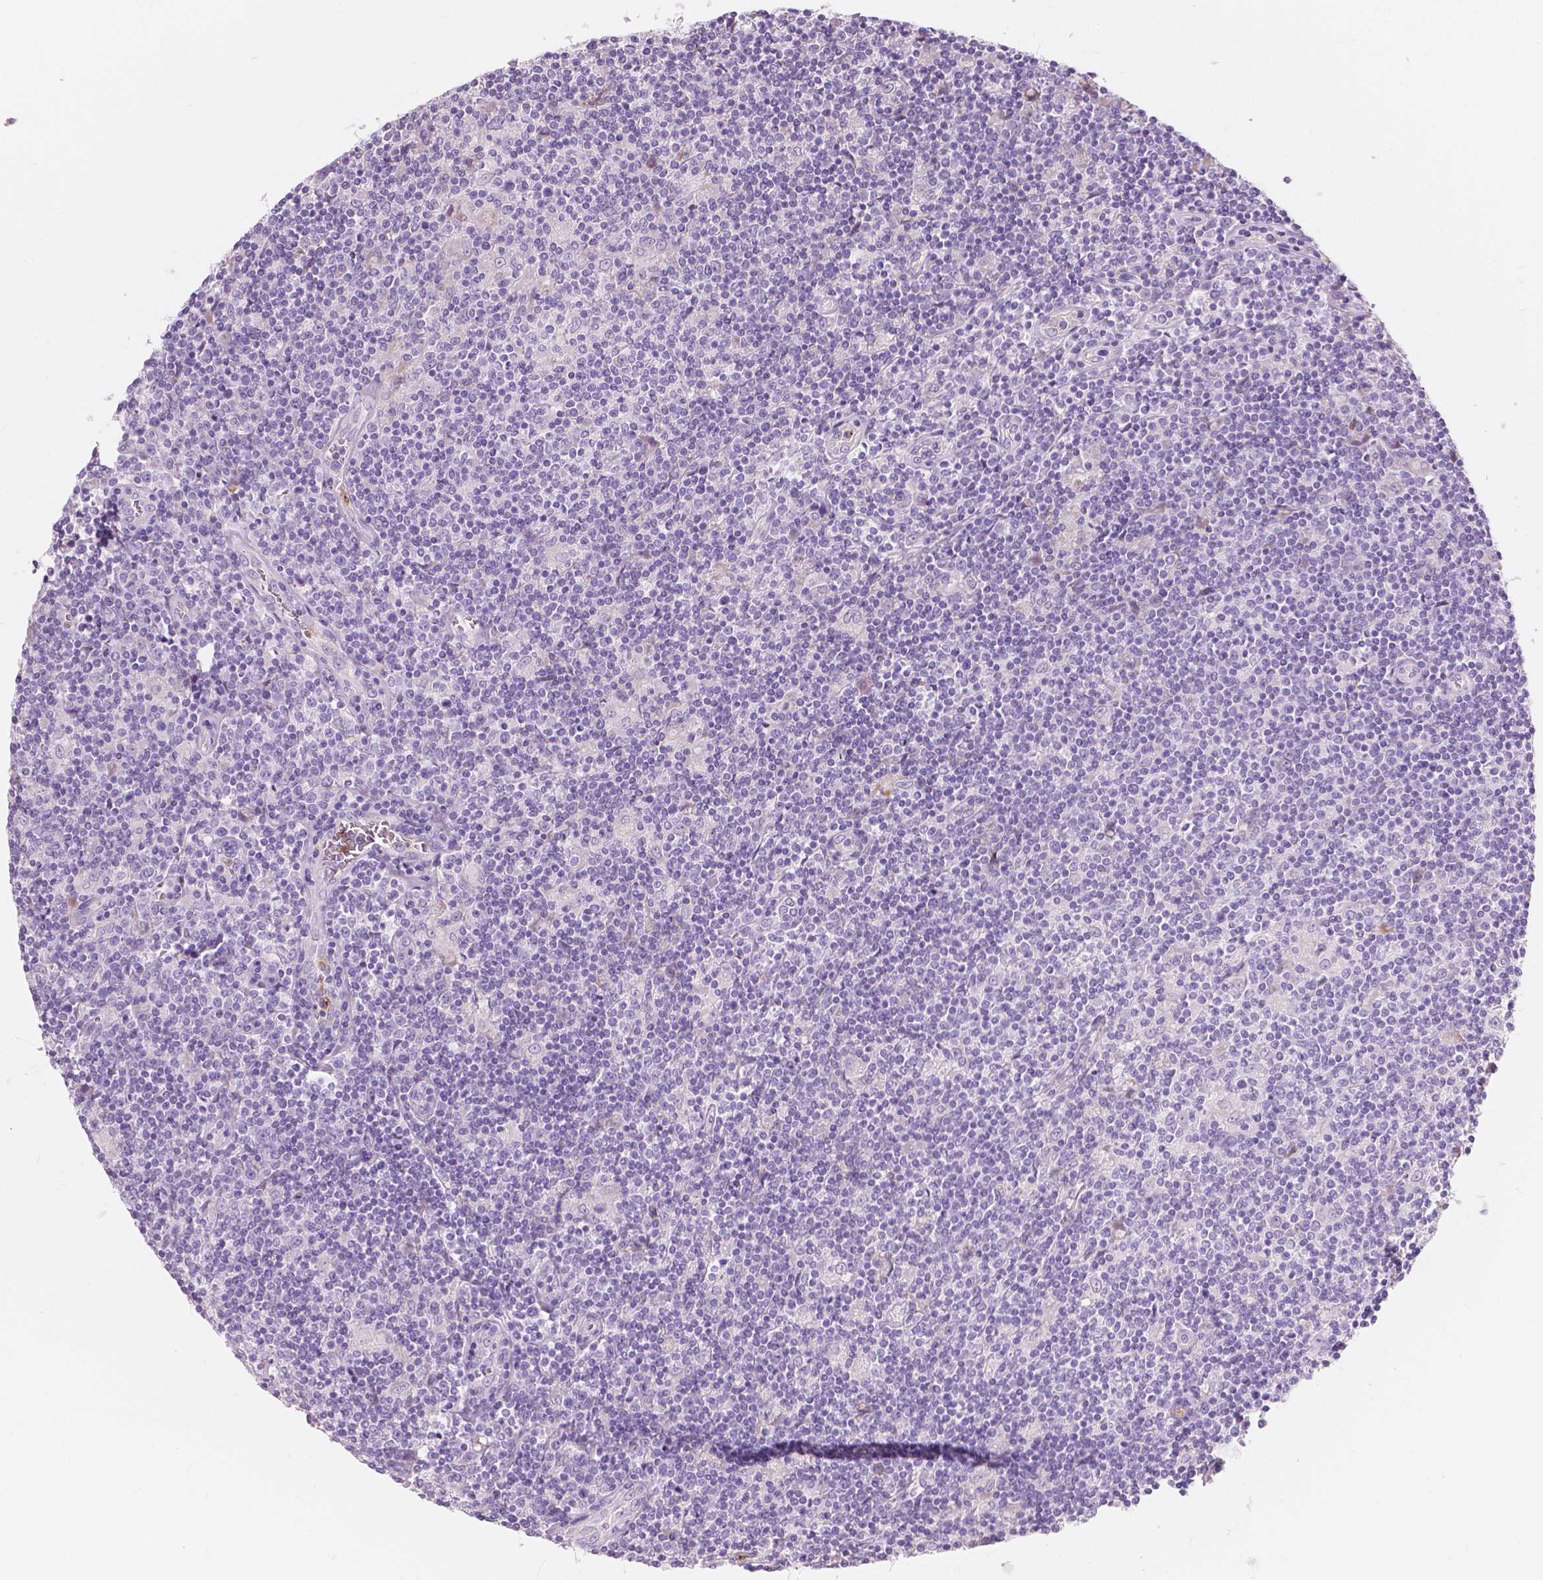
{"staining": {"intensity": "negative", "quantity": "none", "location": "none"}, "tissue": "lymphoma", "cell_type": "Tumor cells", "image_type": "cancer", "snomed": [{"axis": "morphology", "description": "Hodgkin's disease, NOS"}, {"axis": "topography", "description": "Lymph node"}], "caption": "Tumor cells are negative for brown protein staining in lymphoma.", "gene": "CXCR2", "patient": {"sex": "male", "age": 40}}